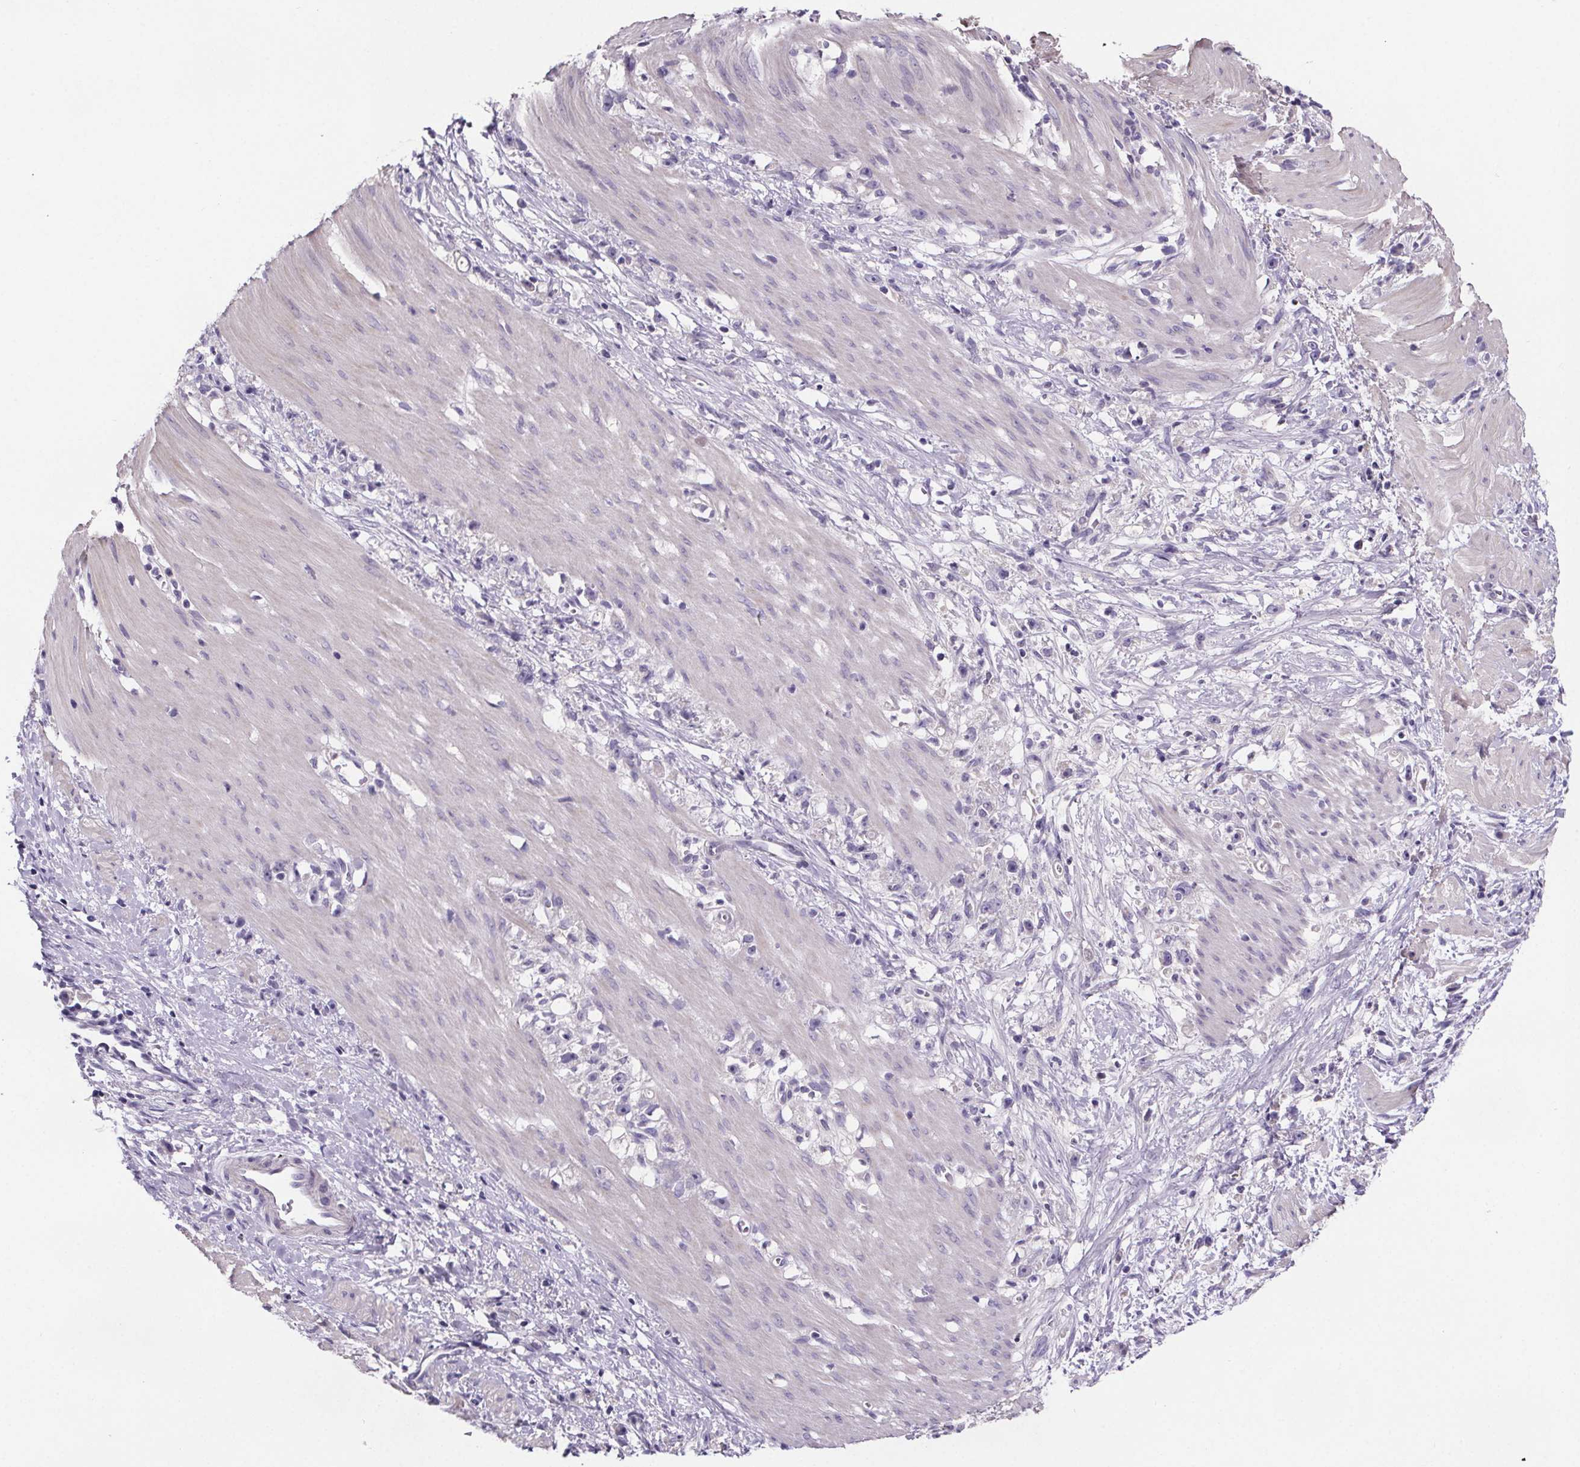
{"staining": {"intensity": "negative", "quantity": "none", "location": "none"}, "tissue": "stomach cancer", "cell_type": "Tumor cells", "image_type": "cancer", "snomed": [{"axis": "morphology", "description": "Adenocarcinoma, NOS"}, {"axis": "topography", "description": "Stomach"}], "caption": "Stomach cancer (adenocarcinoma) stained for a protein using immunohistochemistry (IHC) reveals no positivity tumor cells.", "gene": "CUBN", "patient": {"sex": "female", "age": 59}}